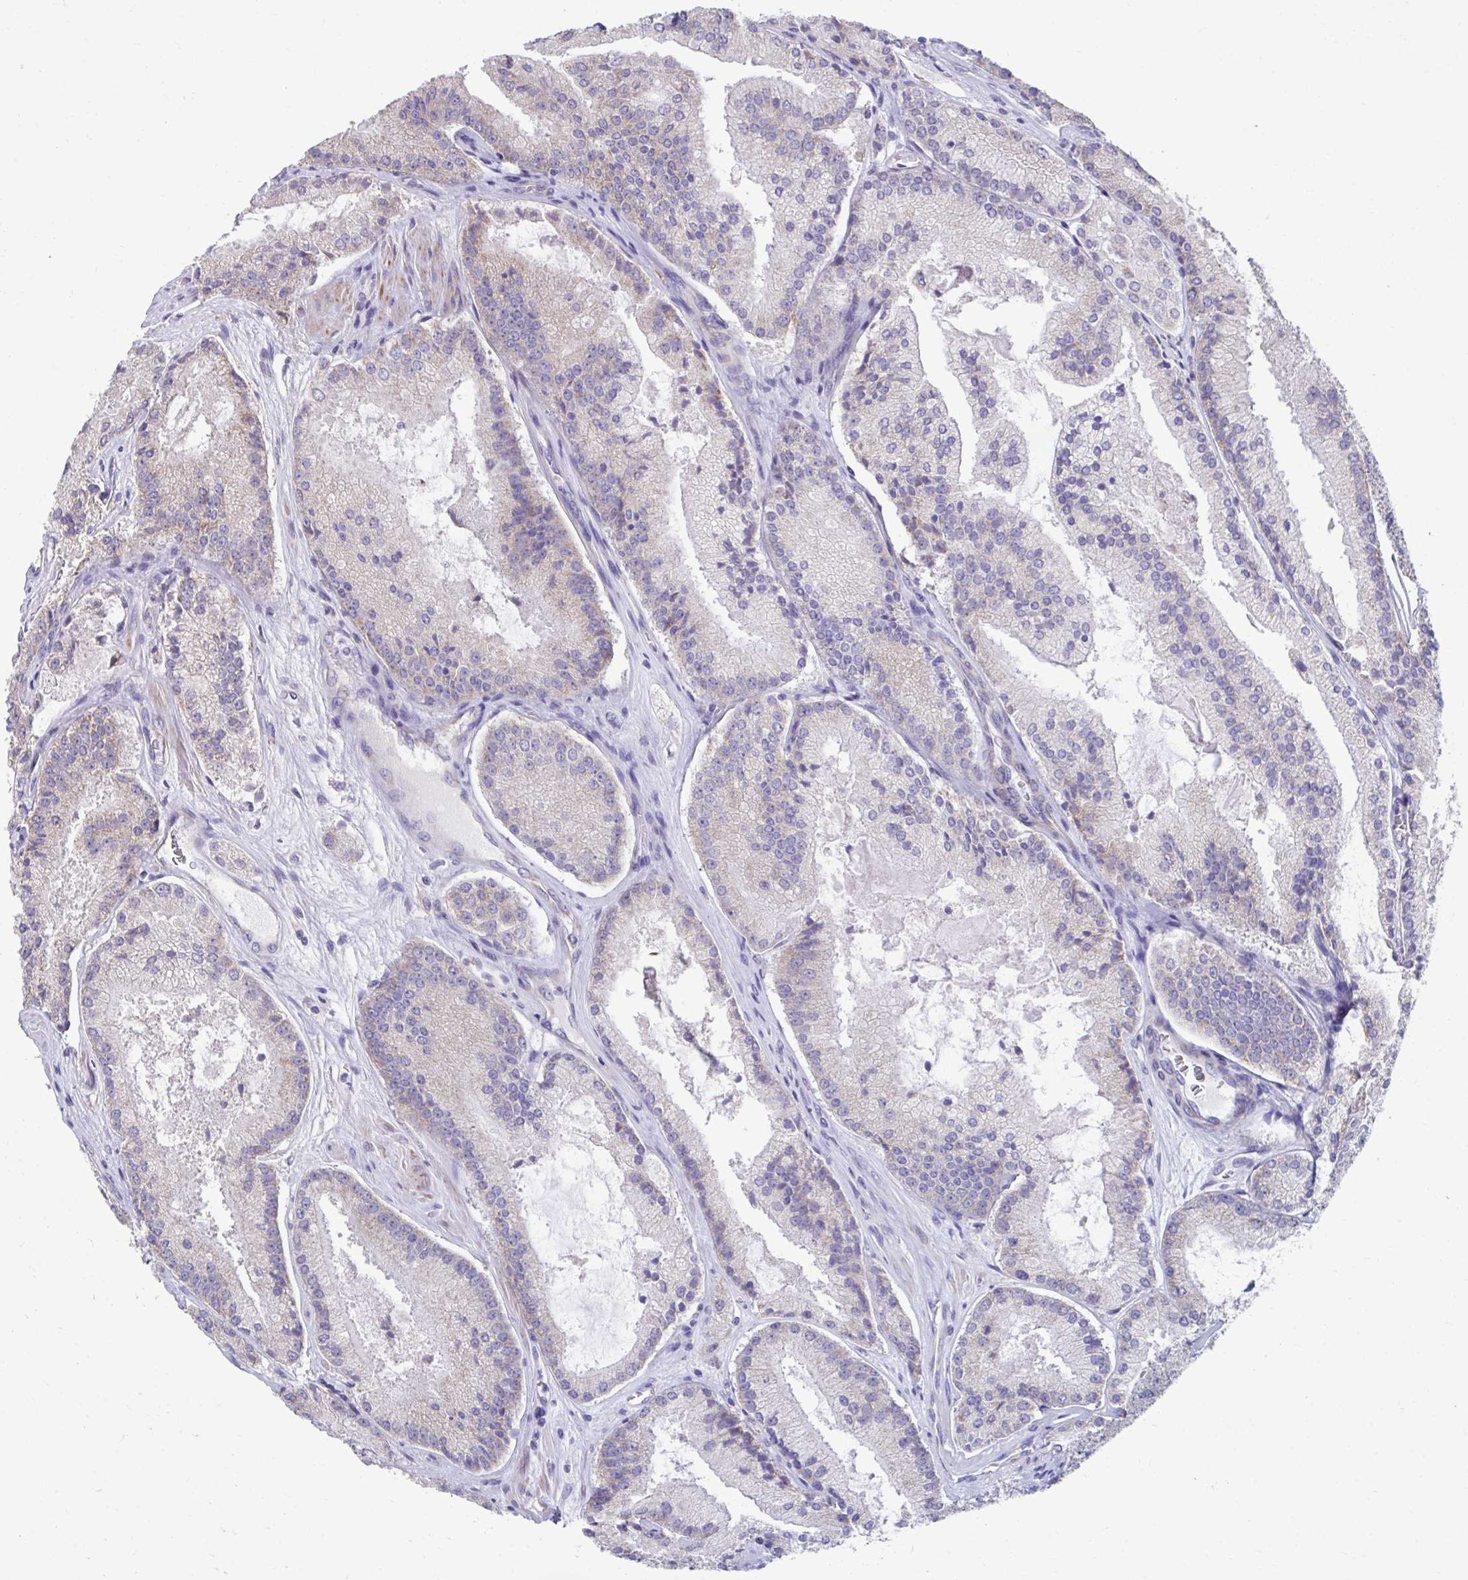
{"staining": {"intensity": "negative", "quantity": "none", "location": "none"}, "tissue": "prostate cancer", "cell_type": "Tumor cells", "image_type": "cancer", "snomed": [{"axis": "morphology", "description": "Adenocarcinoma, High grade"}, {"axis": "topography", "description": "Prostate"}], "caption": "High power microscopy histopathology image of an IHC image of prostate cancer, revealing no significant expression in tumor cells.", "gene": "LINGO4", "patient": {"sex": "male", "age": 73}}